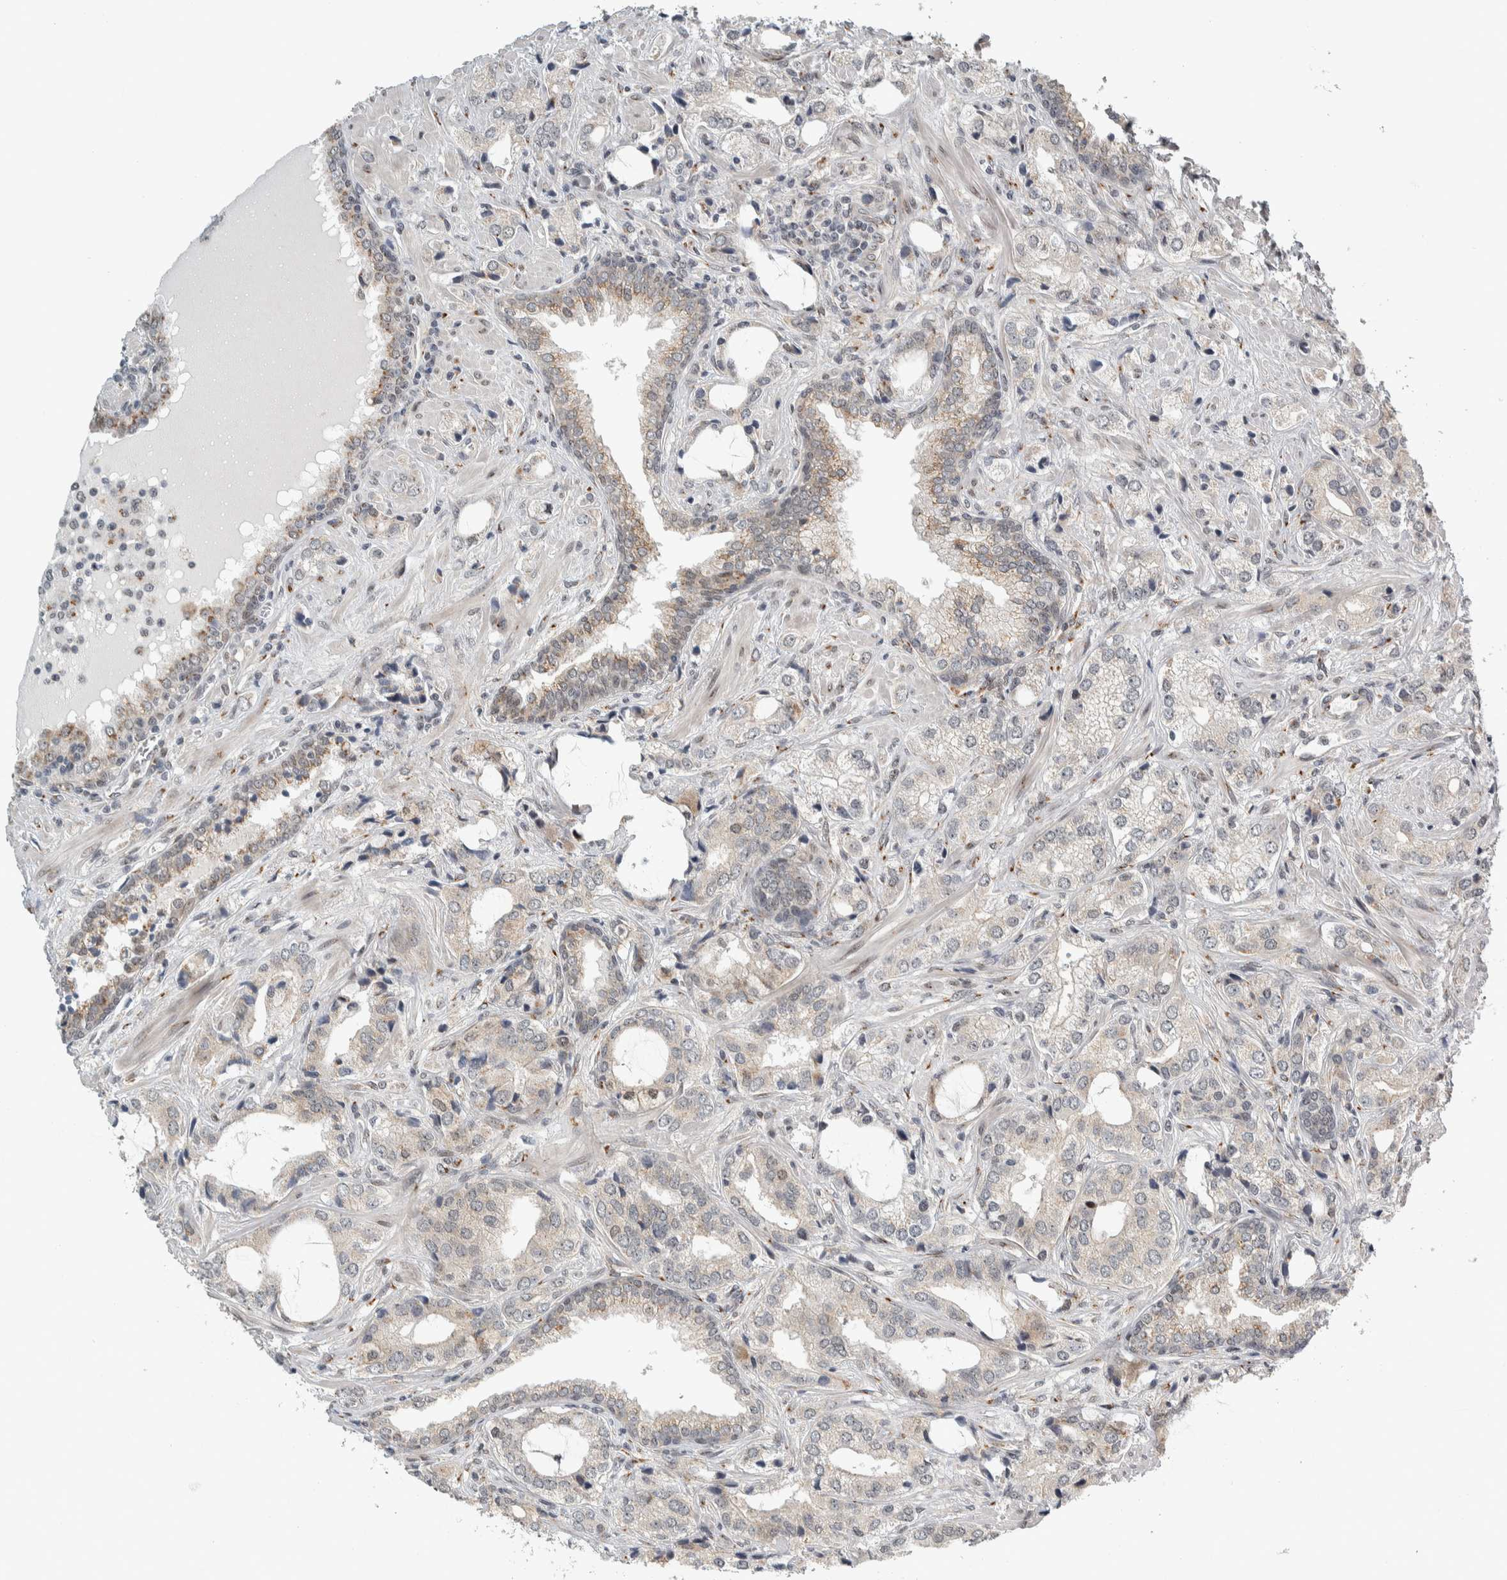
{"staining": {"intensity": "weak", "quantity": ">75%", "location": "cytoplasmic/membranous"}, "tissue": "prostate cancer", "cell_type": "Tumor cells", "image_type": "cancer", "snomed": [{"axis": "morphology", "description": "Adenocarcinoma, High grade"}, {"axis": "topography", "description": "Prostate"}], "caption": "High-grade adenocarcinoma (prostate) tissue shows weak cytoplasmic/membranous positivity in approximately >75% of tumor cells", "gene": "ZMYND8", "patient": {"sex": "male", "age": 66}}